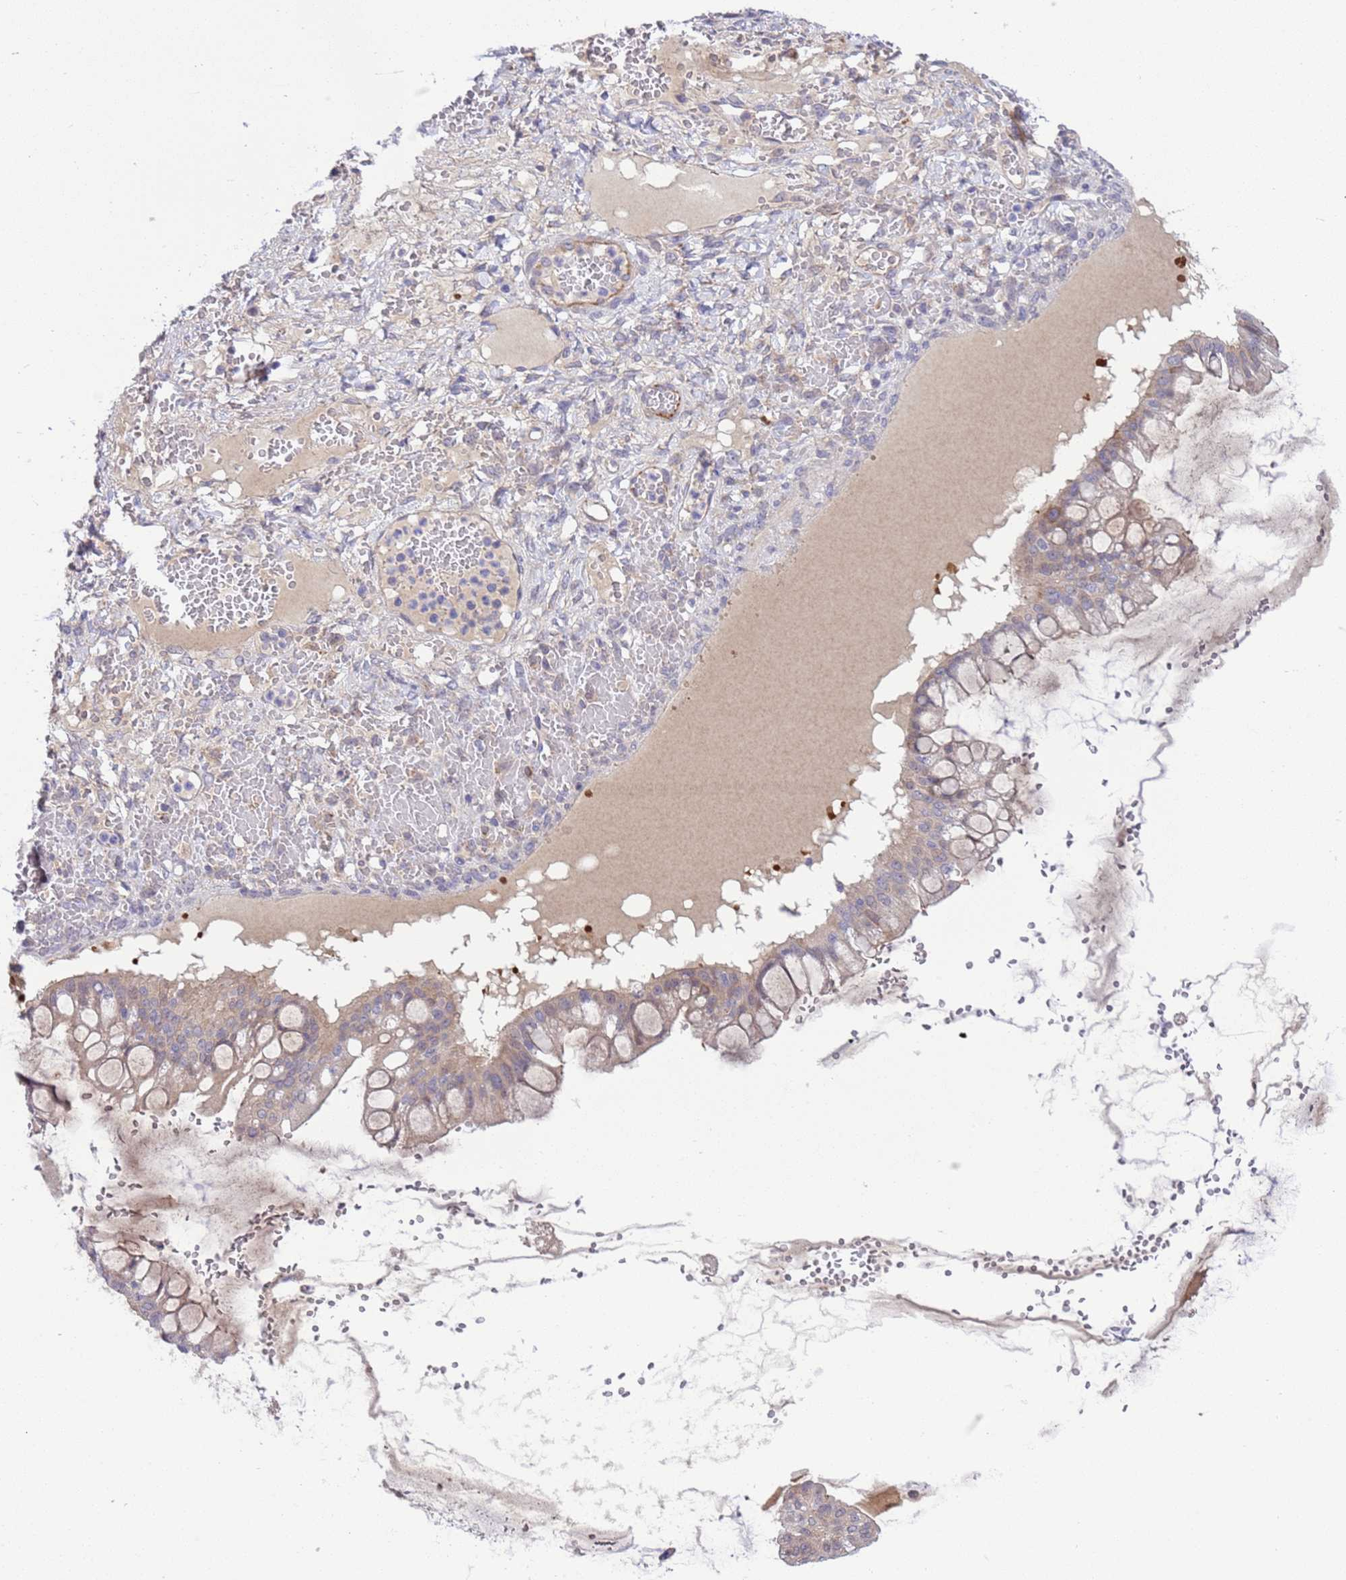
{"staining": {"intensity": "weak", "quantity": "<25%", "location": "cytoplasmic/membranous"}, "tissue": "ovarian cancer", "cell_type": "Tumor cells", "image_type": "cancer", "snomed": [{"axis": "morphology", "description": "Cystadenocarcinoma, mucinous, NOS"}, {"axis": "topography", "description": "Ovary"}], "caption": "The image exhibits no significant expression in tumor cells of ovarian cancer.", "gene": "GJA10", "patient": {"sex": "female", "age": 73}}